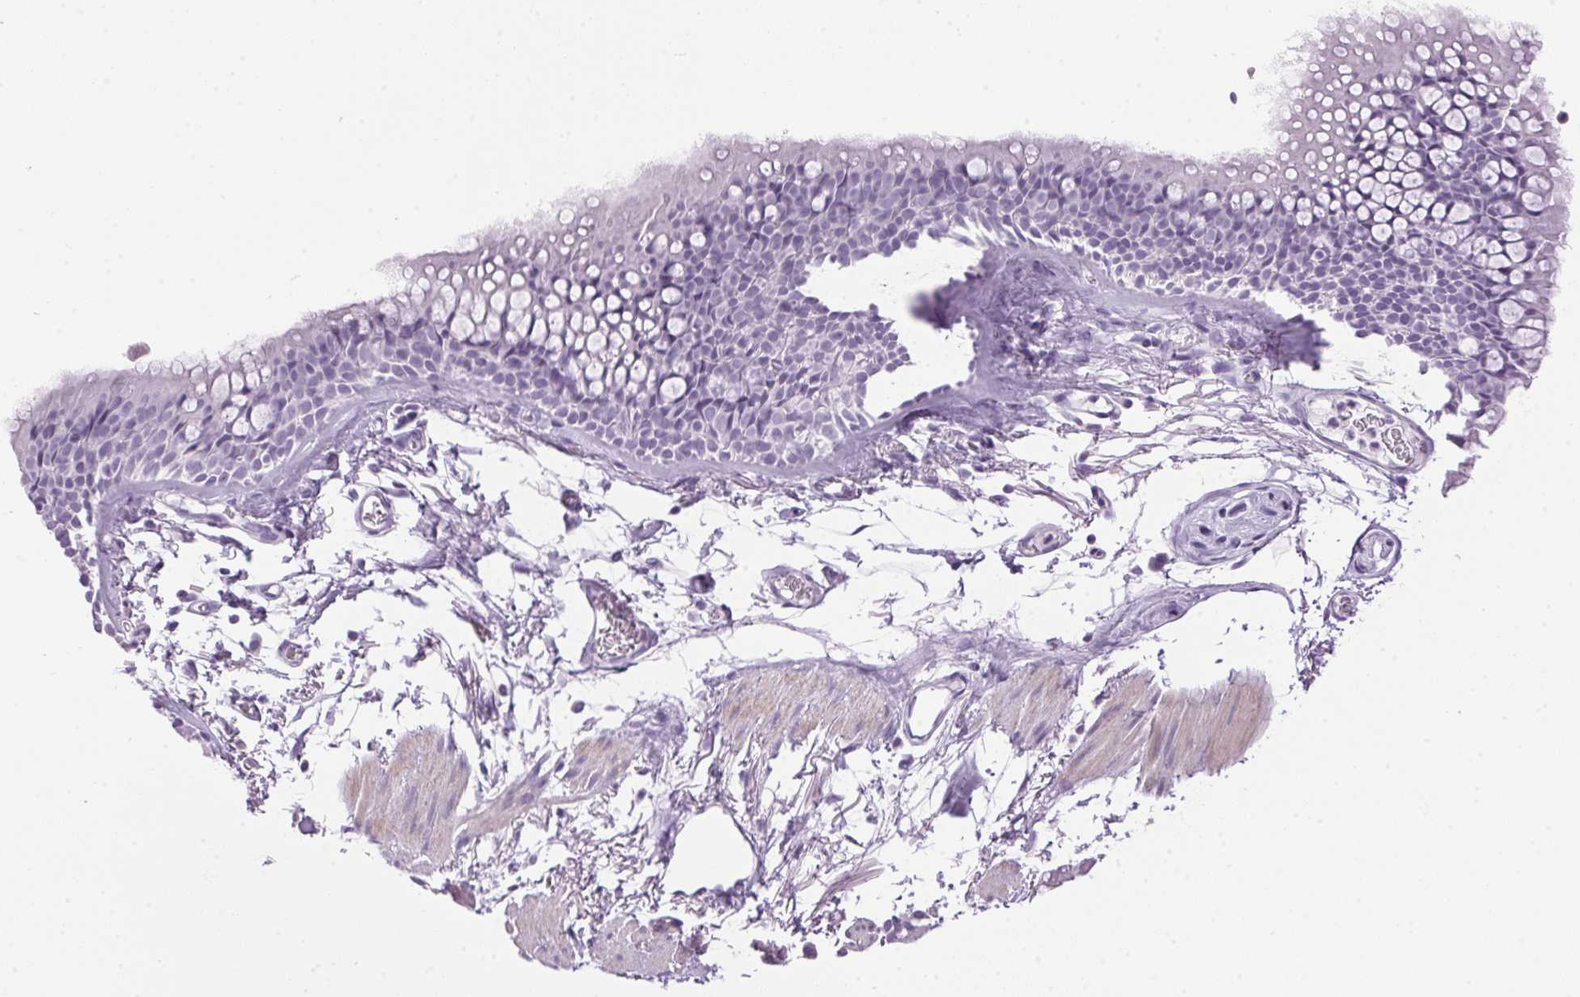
{"staining": {"intensity": "negative", "quantity": "none", "location": "none"}, "tissue": "bronchus", "cell_type": "Respiratory epithelial cells", "image_type": "normal", "snomed": [{"axis": "morphology", "description": "Normal tissue, NOS"}, {"axis": "topography", "description": "Cartilage tissue"}, {"axis": "topography", "description": "Bronchus"}], "caption": "The histopathology image reveals no significant positivity in respiratory epithelial cells of bronchus. The staining was performed using DAB (3,3'-diaminobenzidine) to visualize the protein expression in brown, while the nuclei were stained in blue with hematoxylin (Magnification: 20x).", "gene": "SP7", "patient": {"sex": "female", "age": 79}}